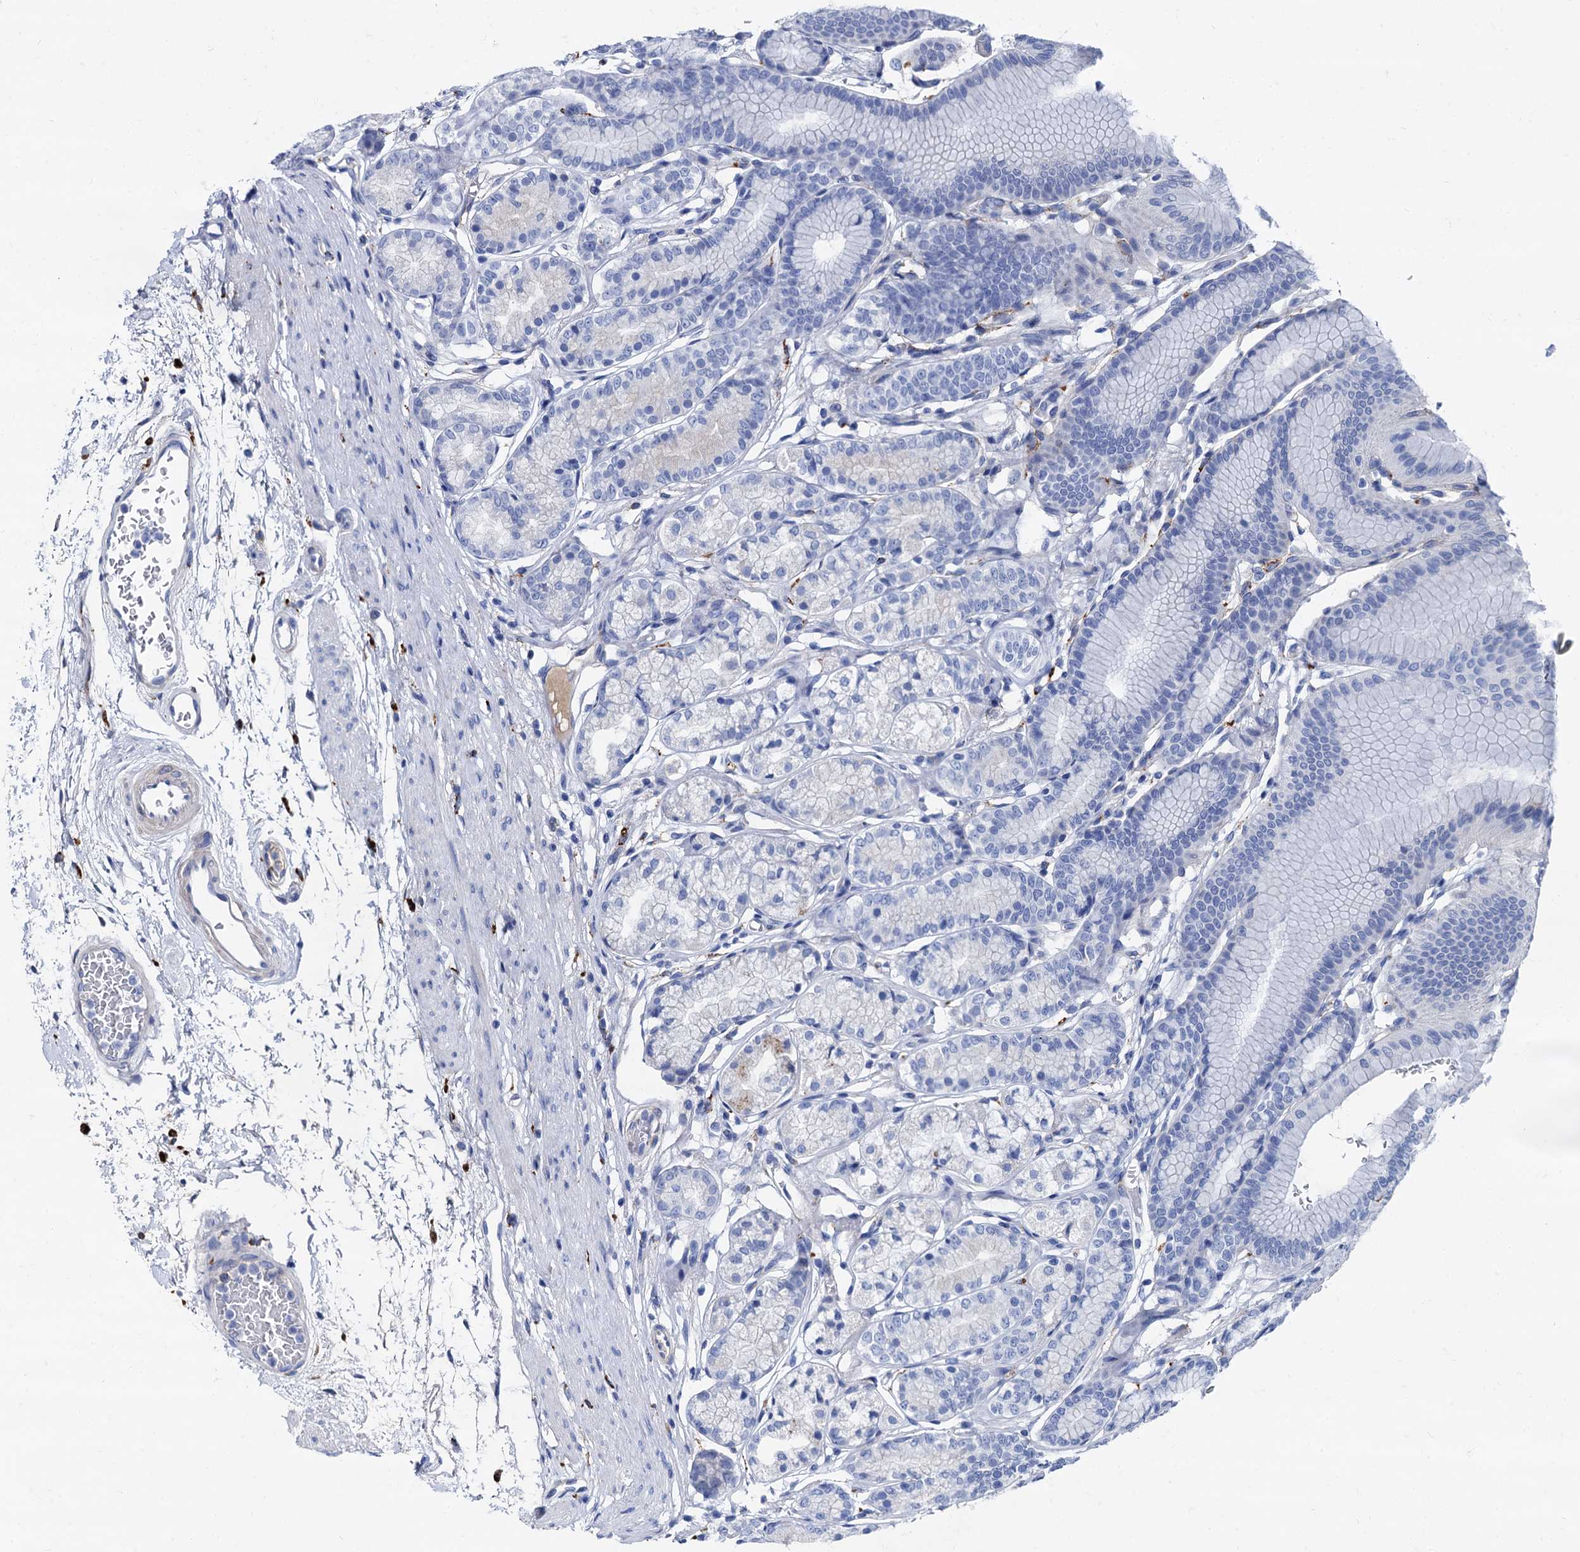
{"staining": {"intensity": "negative", "quantity": "none", "location": "none"}, "tissue": "stomach", "cell_type": "Glandular cells", "image_type": "normal", "snomed": [{"axis": "morphology", "description": "Normal tissue, NOS"}, {"axis": "morphology", "description": "Adenocarcinoma, NOS"}, {"axis": "morphology", "description": "Adenocarcinoma, High grade"}, {"axis": "topography", "description": "Stomach, upper"}, {"axis": "topography", "description": "Stomach"}], "caption": "High magnification brightfield microscopy of benign stomach stained with DAB (3,3'-diaminobenzidine) (brown) and counterstained with hematoxylin (blue): glandular cells show no significant expression. (Stains: DAB (3,3'-diaminobenzidine) immunohistochemistry with hematoxylin counter stain, Microscopy: brightfield microscopy at high magnification).", "gene": "APOD", "patient": {"sex": "female", "age": 65}}